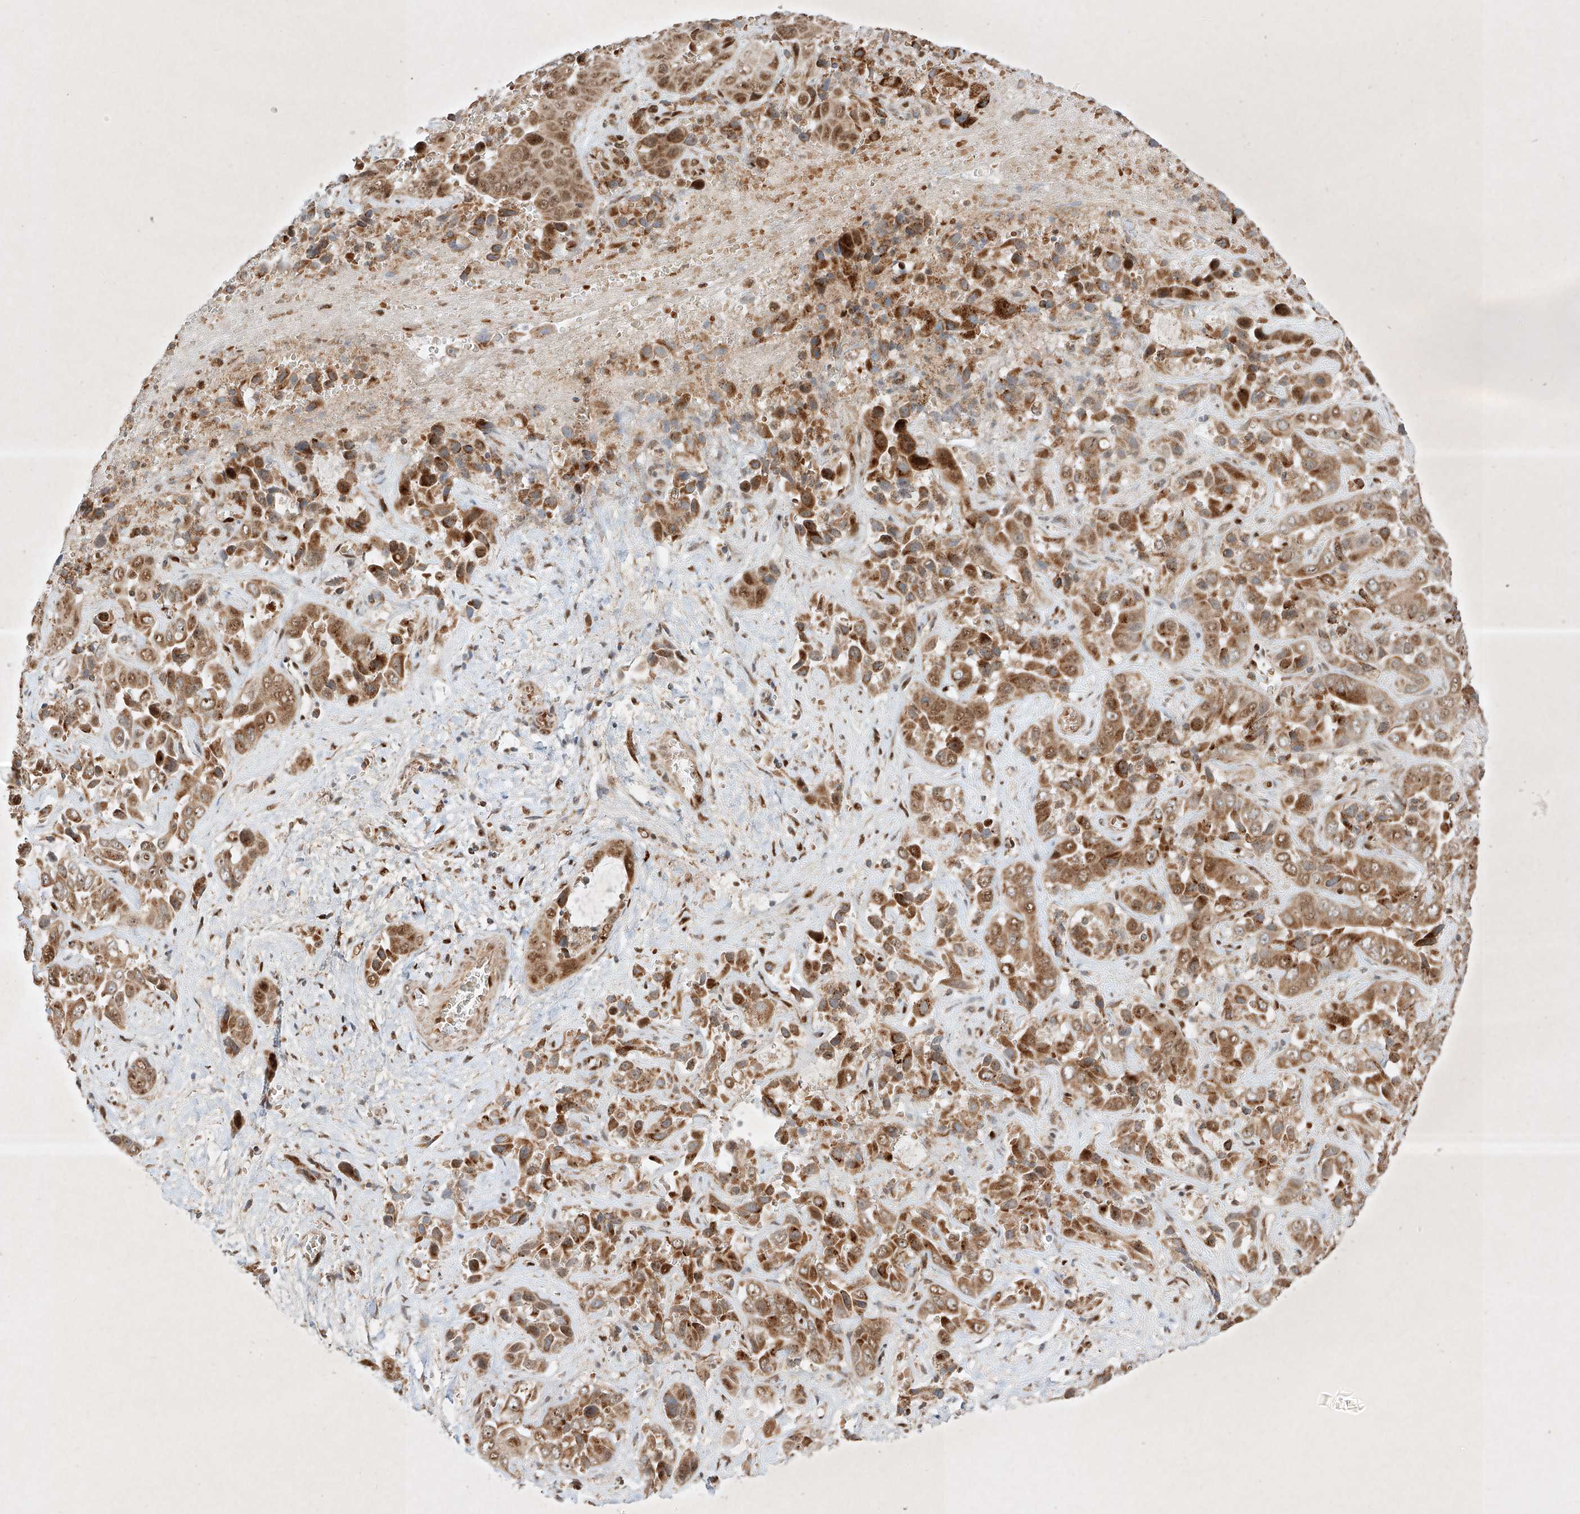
{"staining": {"intensity": "moderate", "quantity": ">75%", "location": "cytoplasmic/membranous,nuclear"}, "tissue": "liver cancer", "cell_type": "Tumor cells", "image_type": "cancer", "snomed": [{"axis": "morphology", "description": "Cholangiocarcinoma"}, {"axis": "topography", "description": "Liver"}], "caption": "Liver cancer (cholangiocarcinoma) stained for a protein (brown) demonstrates moderate cytoplasmic/membranous and nuclear positive positivity in about >75% of tumor cells.", "gene": "EPG5", "patient": {"sex": "female", "age": 52}}